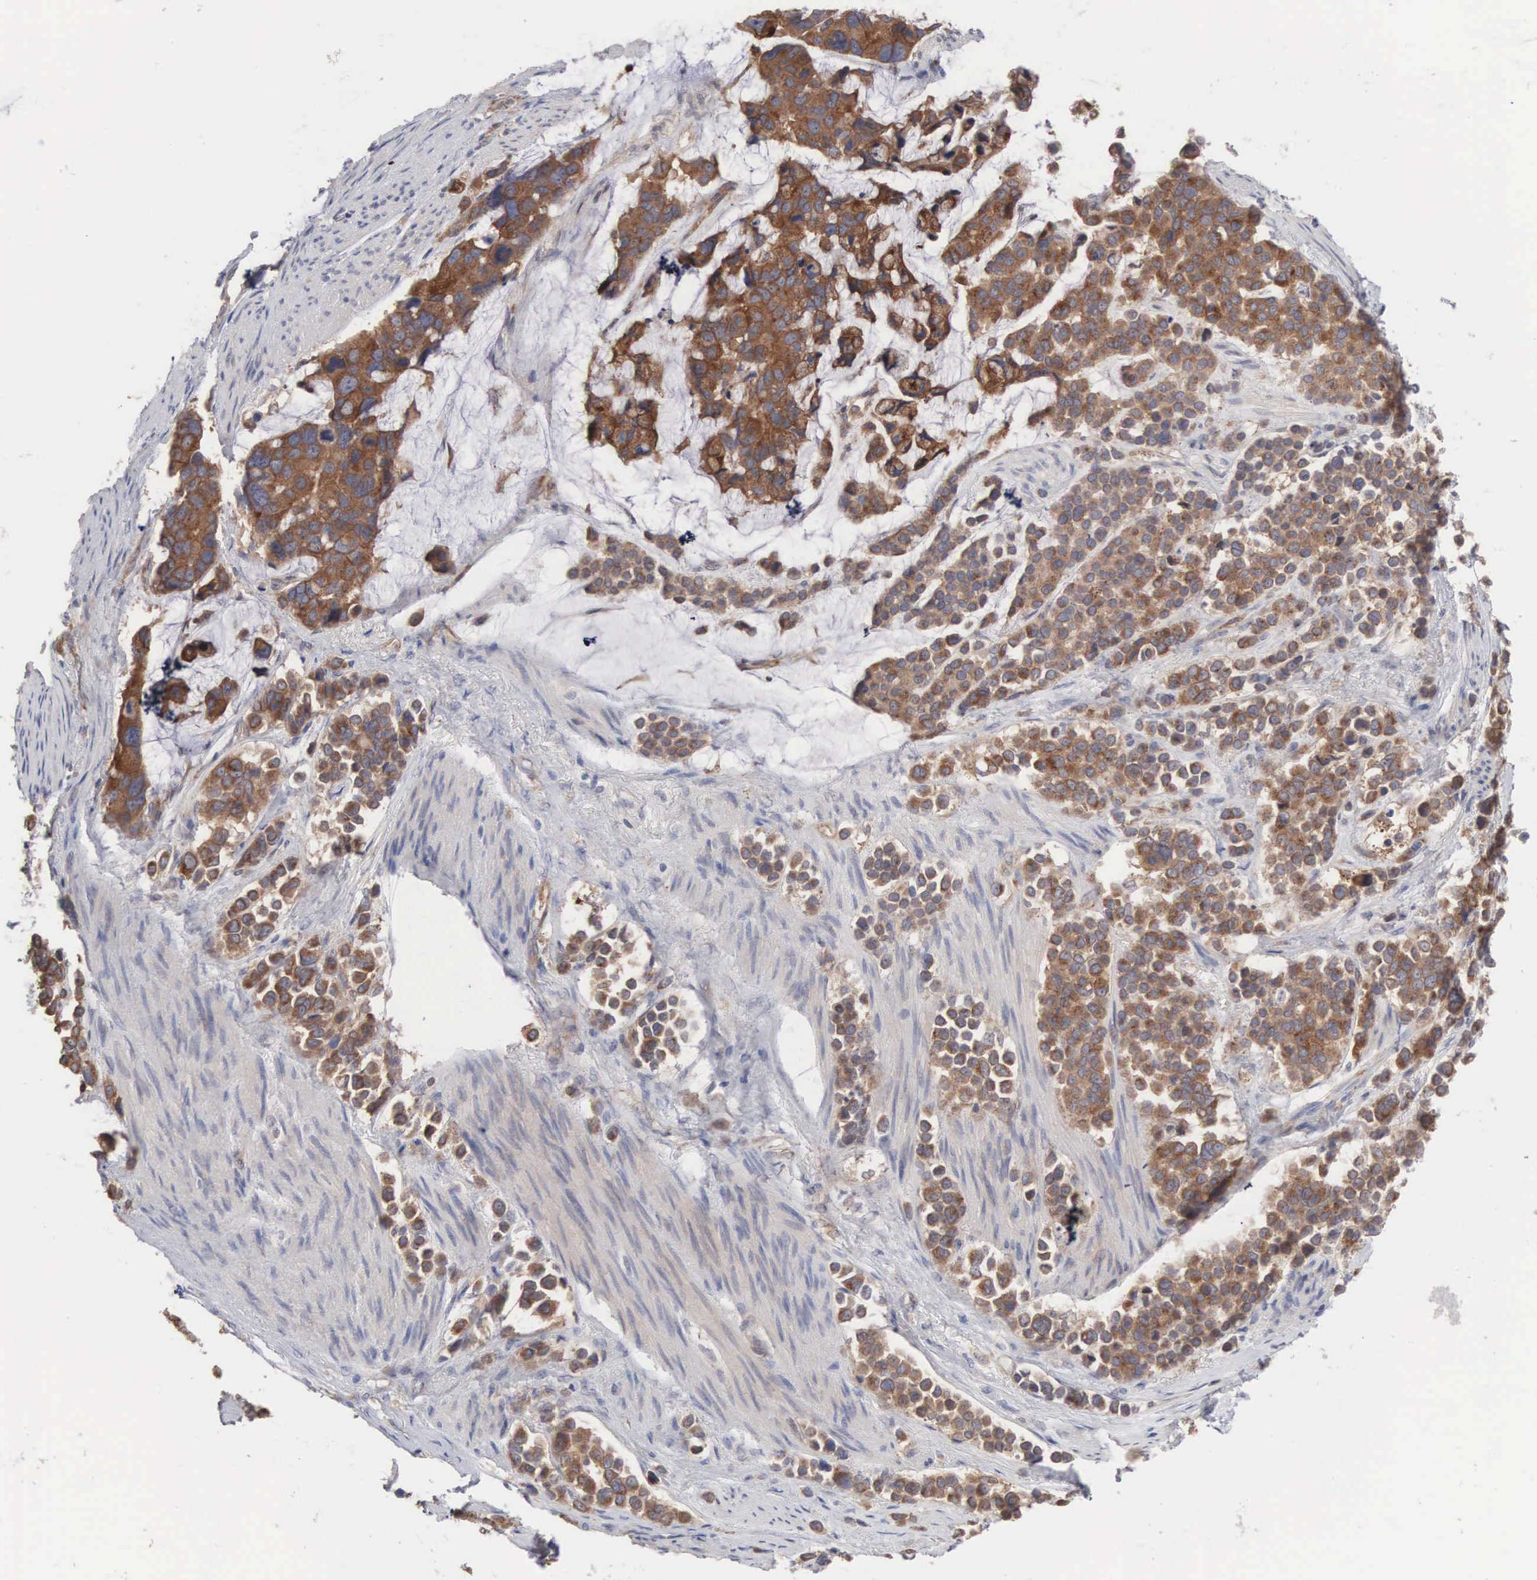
{"staining": {"intensity": "strong", "quantity": ">75%", "location": "cytoplasmic/membranous"}, "tissue": "stomach cancer", "cell_type": "Tumor cells", "image_type": "cancer", "snomed": [{"axis": "morphology", "description": "Adenocarcinoma, NOS"}, {"axis": "topography", "description": "Stomach, upper"}], "caption": "Immunohistochemistry (IHC) histopathology image of human stomach cancer stained for a protein (brown), which shows high levels of strong cytoplasmic/membranous expression in approximately >75% of tumor cells.", "gene": "INF2", "patient": {"sex": "male", "age": 71}}